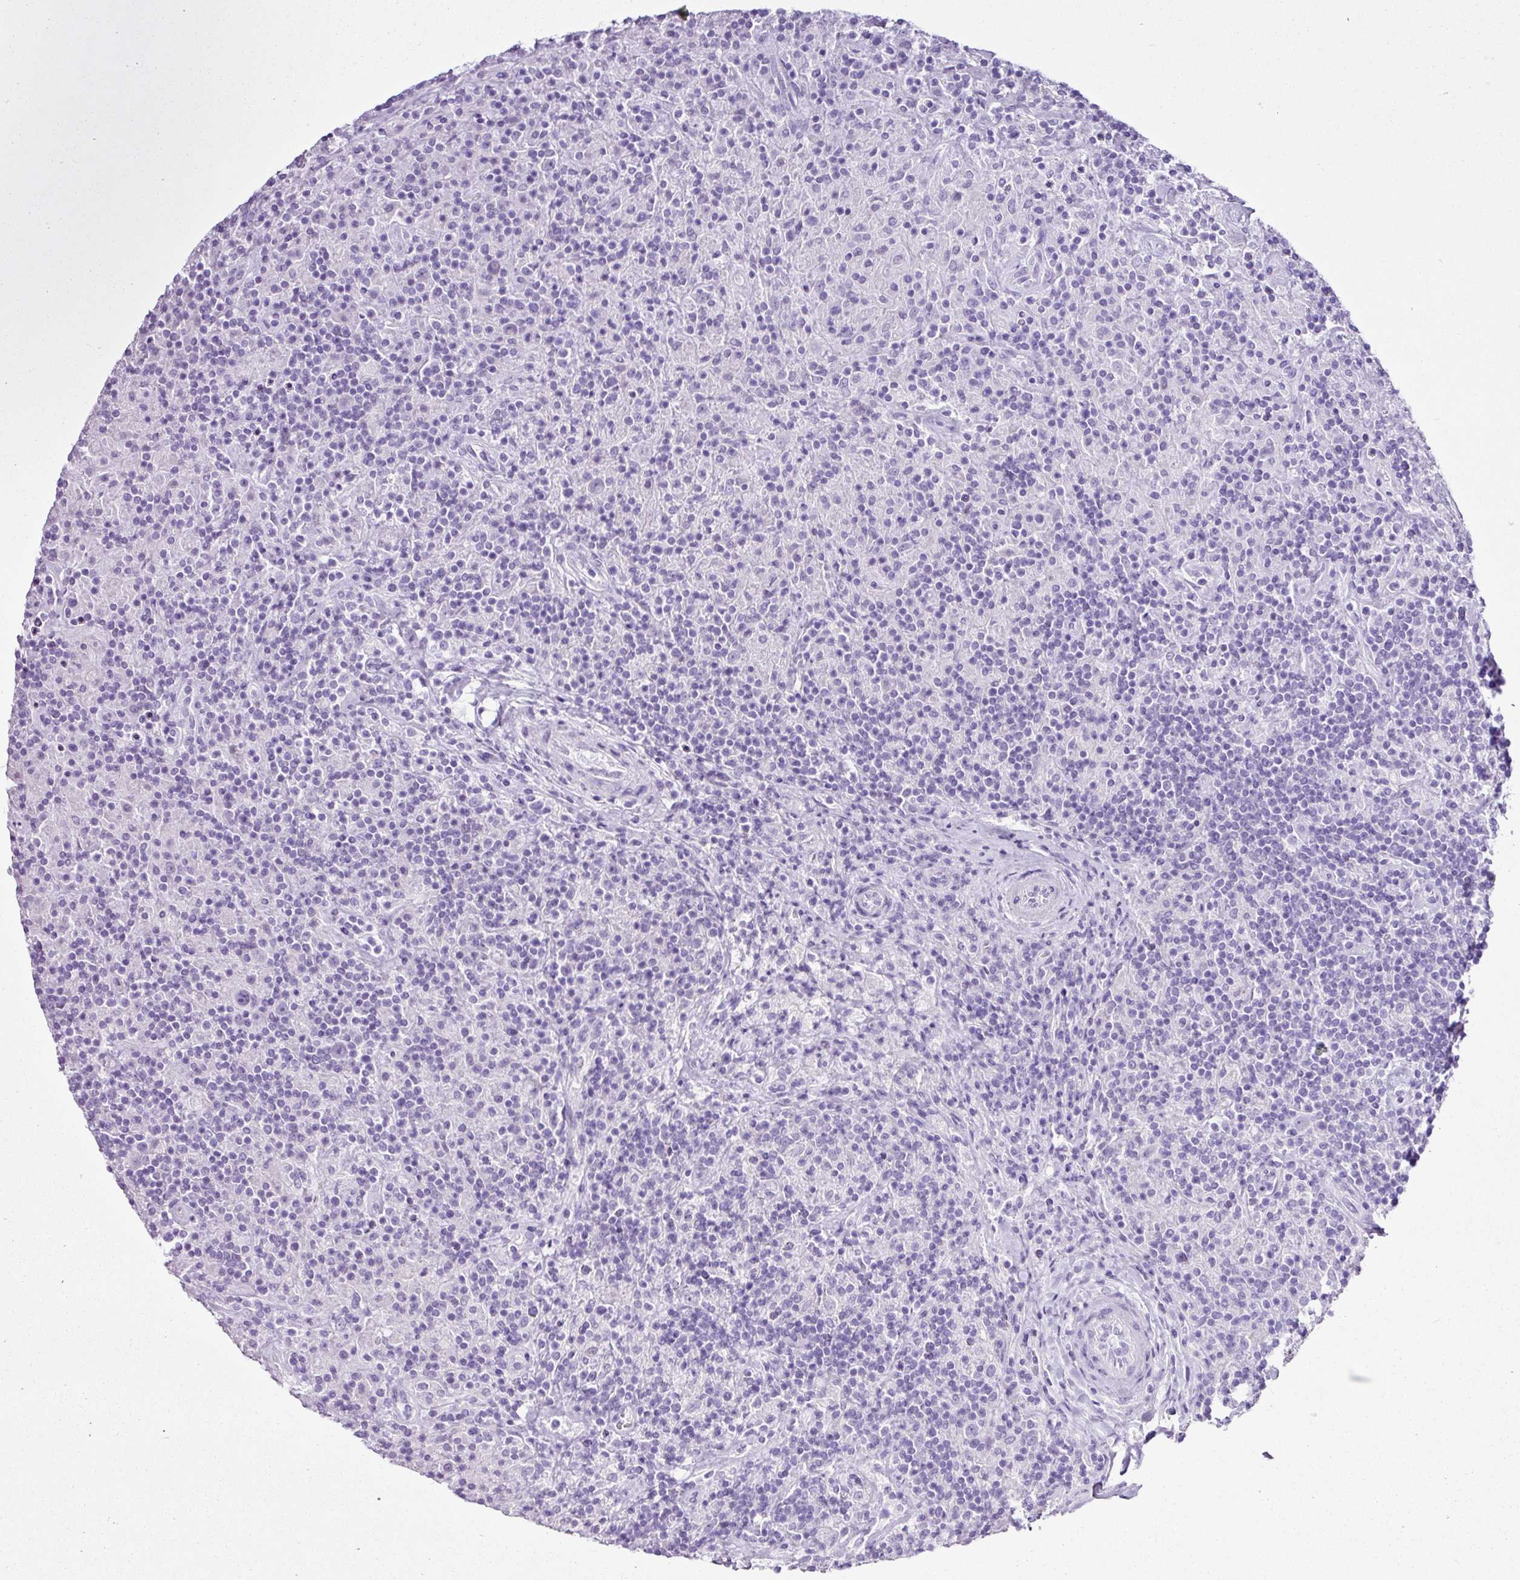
{"staining": {"intensity": "negative", "quantity": "none", "location": "none"}, "tissue": "lymphoma", "cell_type": "Tumor cells", "image_type": "cancer", "snomed": [{"axis": "morphology", "description": "Hodgkin's disease, NOS"}, {"axis": "topography", "description": "Lymph node"}], "caption": "Histopathology image shows no significant protein staining in tumor cells of Hodgkin's disease.", "gene": "PGR", "patient": {"sex": "male", "age": 70}}